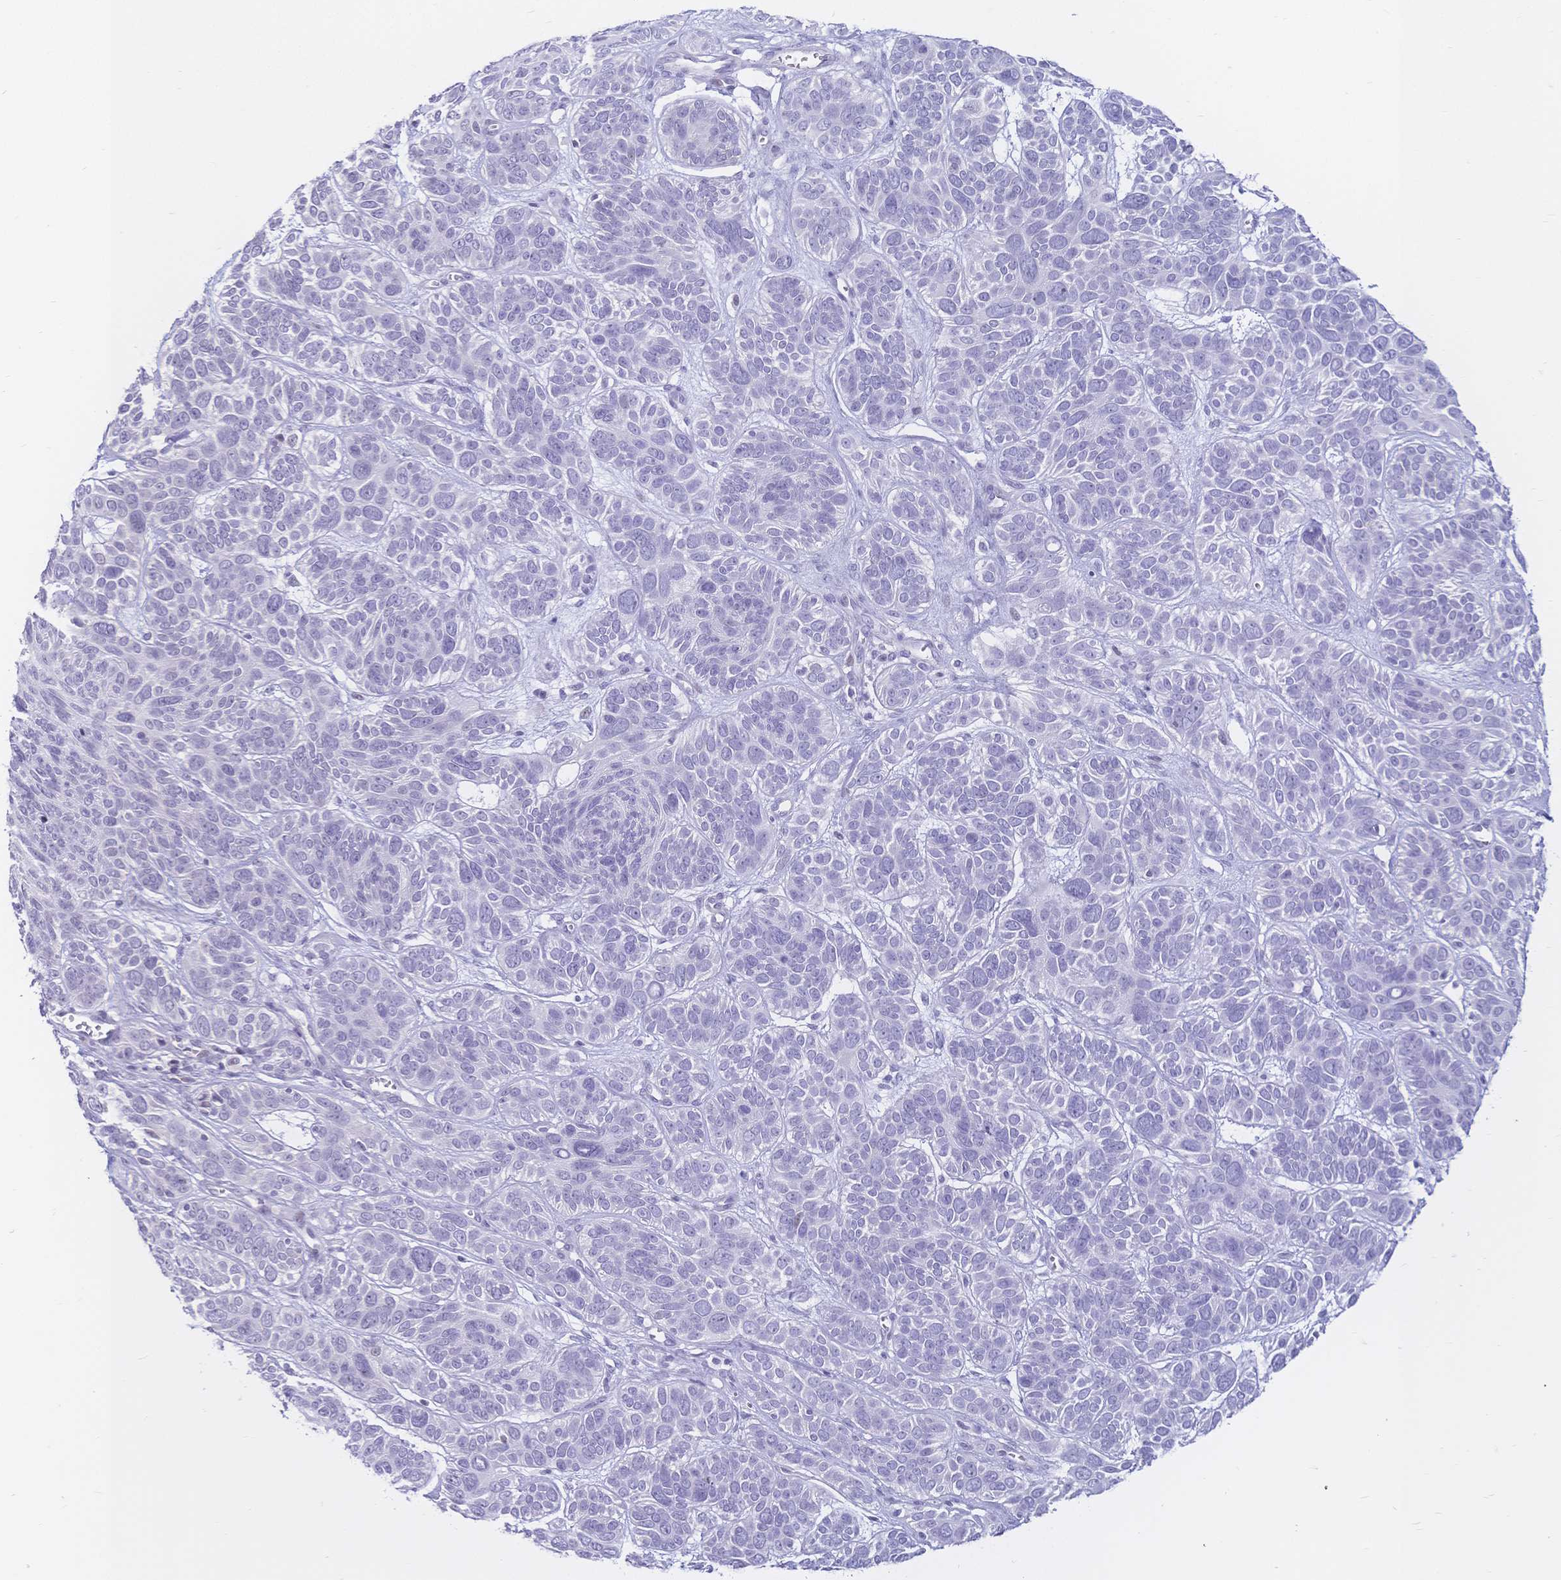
{"staining": {"intensity": "negative", "quantity": "none", "location": "none"}, "tissue": "skin cancer", "cell_type": "Tumor cells", "image_type": "cancer", "snomed": [{"axis": "morphology", "description": "Basal cell carcinoma"}, {"axis": "topography", "description": "Skin"}, {"axis": "topography", "description": "Skin of face"}], "caption": "Immunohistochemistry photomicrograph of skin basal cell carcinoma stained for a protein (brown), which demonstrates no staining in tumor cells.", "gene": "CR2", "patient": {"sex": "male", "age": 73}}